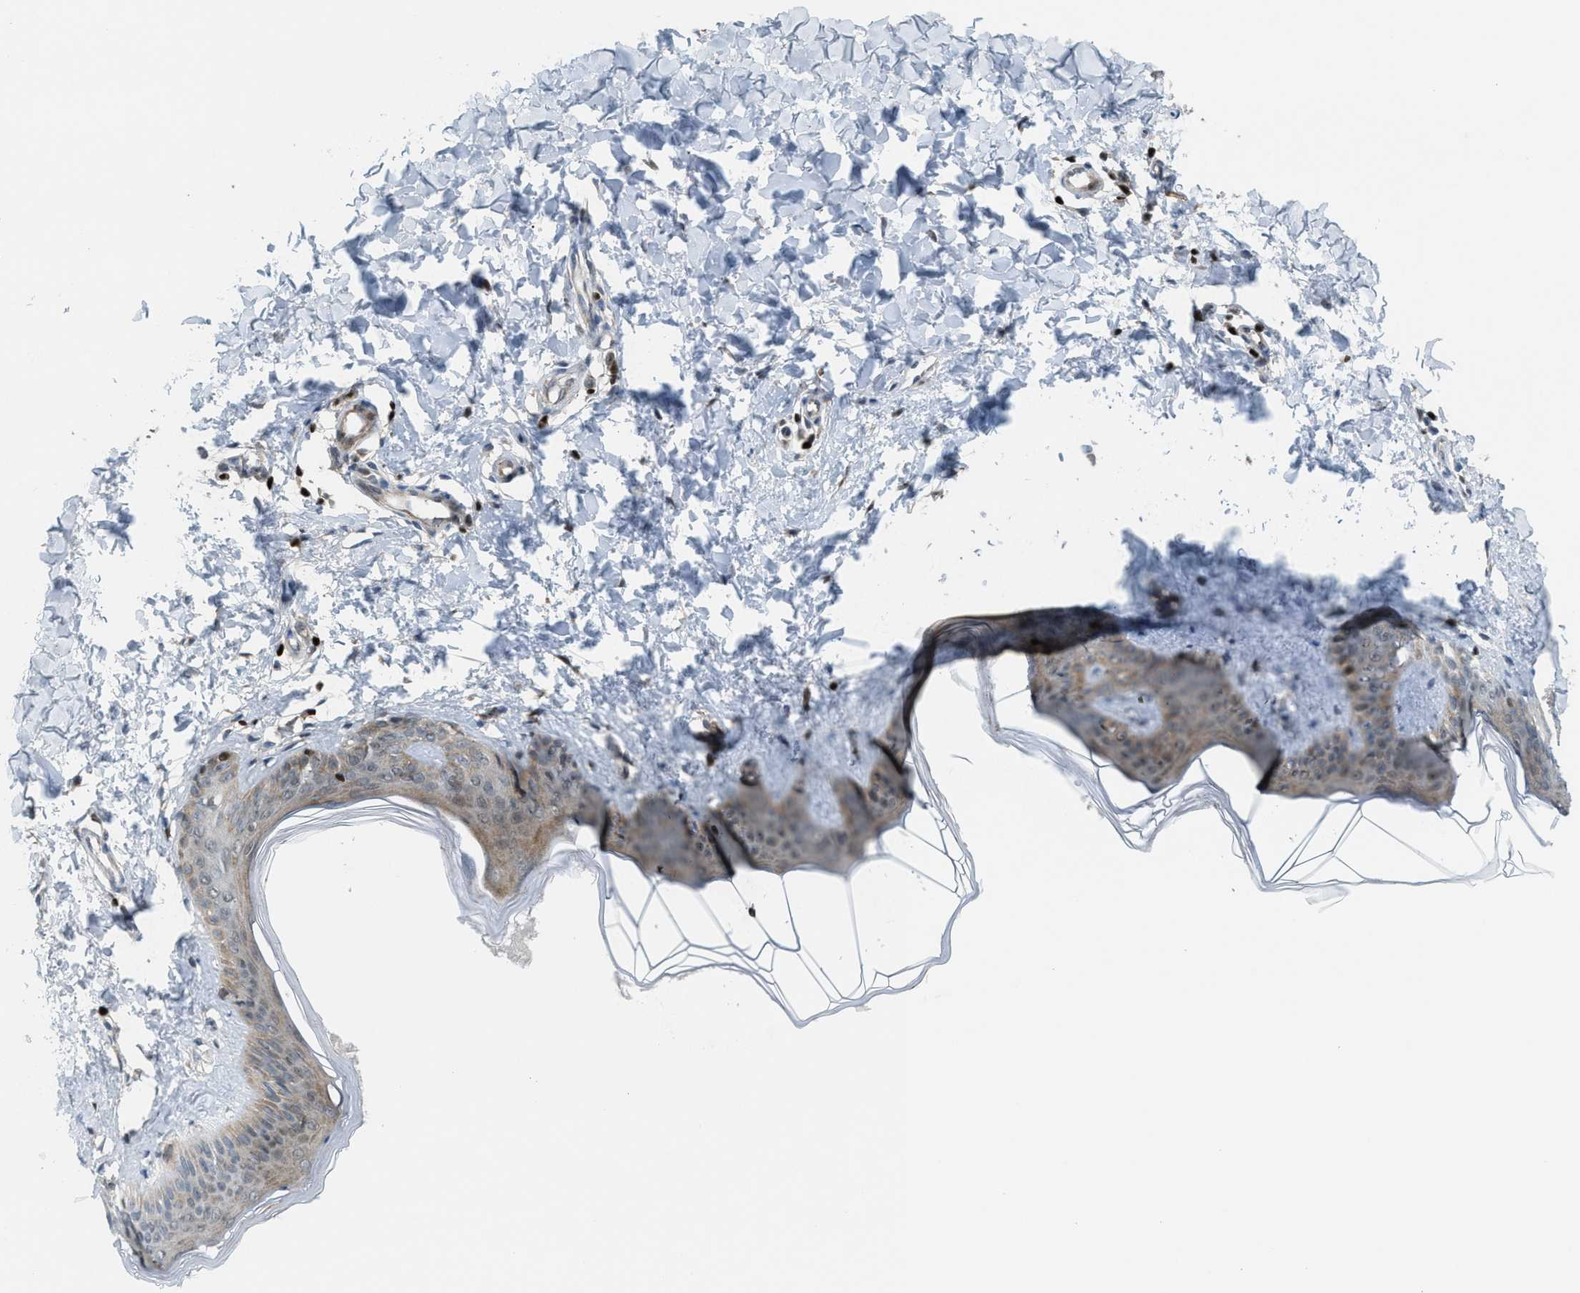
{"staining": {"intensity": "moderate", "quantity": ">75%", "location": "nuclear"}, "tissue": "skin", "cell_type": "Fibroblasts", "image_type": "normal", "snomed": [{"axis": "morphology", "description": "Normal tissue, NOS"}, {"axis": "topography", "description": "Skin"}], "caption": "DAB immunohistochemical staining of normal human skin exhibits moderate nuclear protein positivity in about >75% of fibroblasts. (IHC, brightfield microscopy, high magnification).", "gene": "ZNF276", "patient": {"sex": "female", "age": 17}}